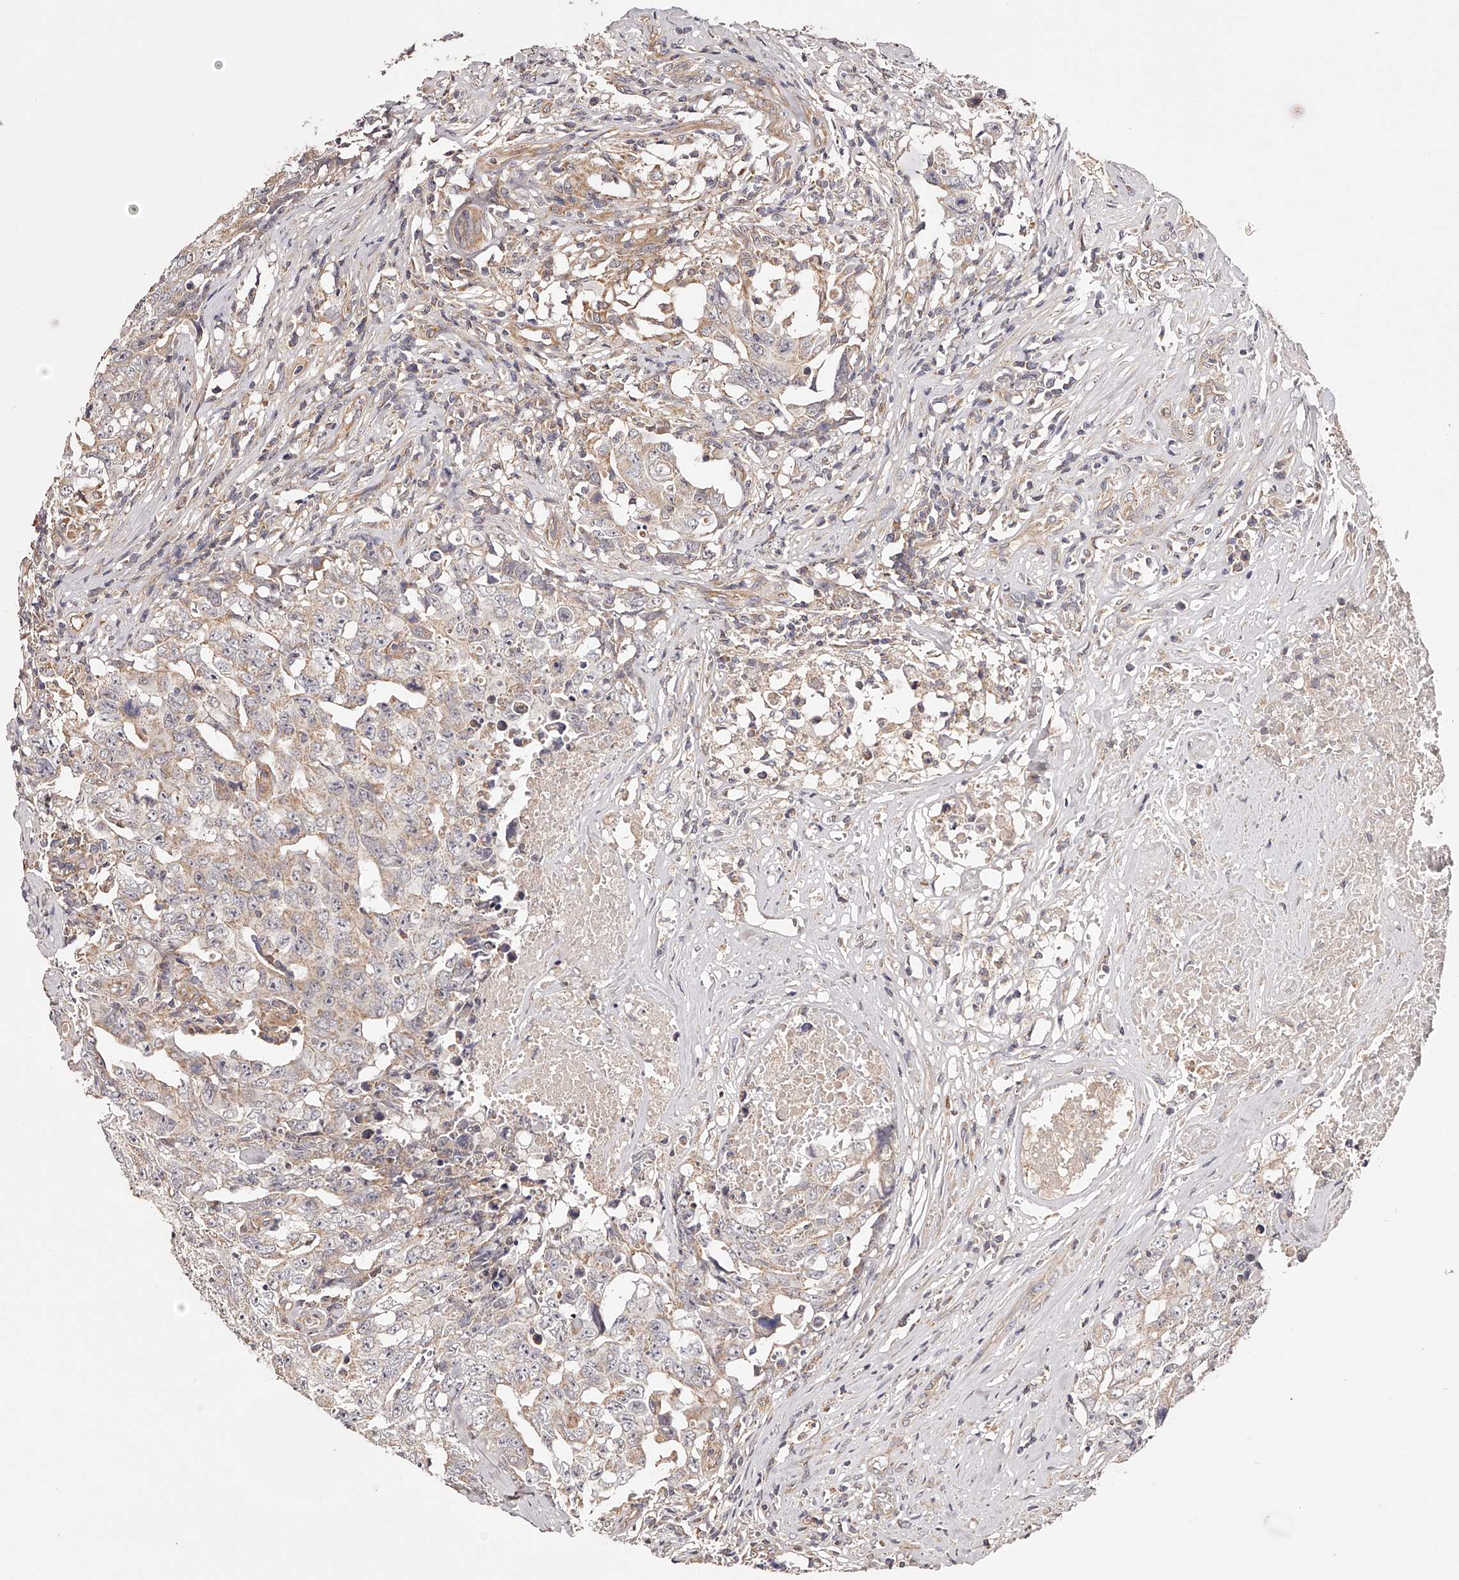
{"staining": {"intensity": "weak", "quantity": "<25%", "location": "cytoplasmic/membranous"}, "tissue": "testis cancer", "cell_type": "Tumor cells", "image_type": "cancer", "snomed": [{"axis": "morphology", "description": "Carcinoma, Embryonal, NOS"}, {"axis": "topography", "description": "Testis"}], "caption": "A histopathology image of human testis embryonal carcinoma is negative for staining in tumor cells.", "gene": "USP21", "patient": {"sex": "male", "age": 26}}